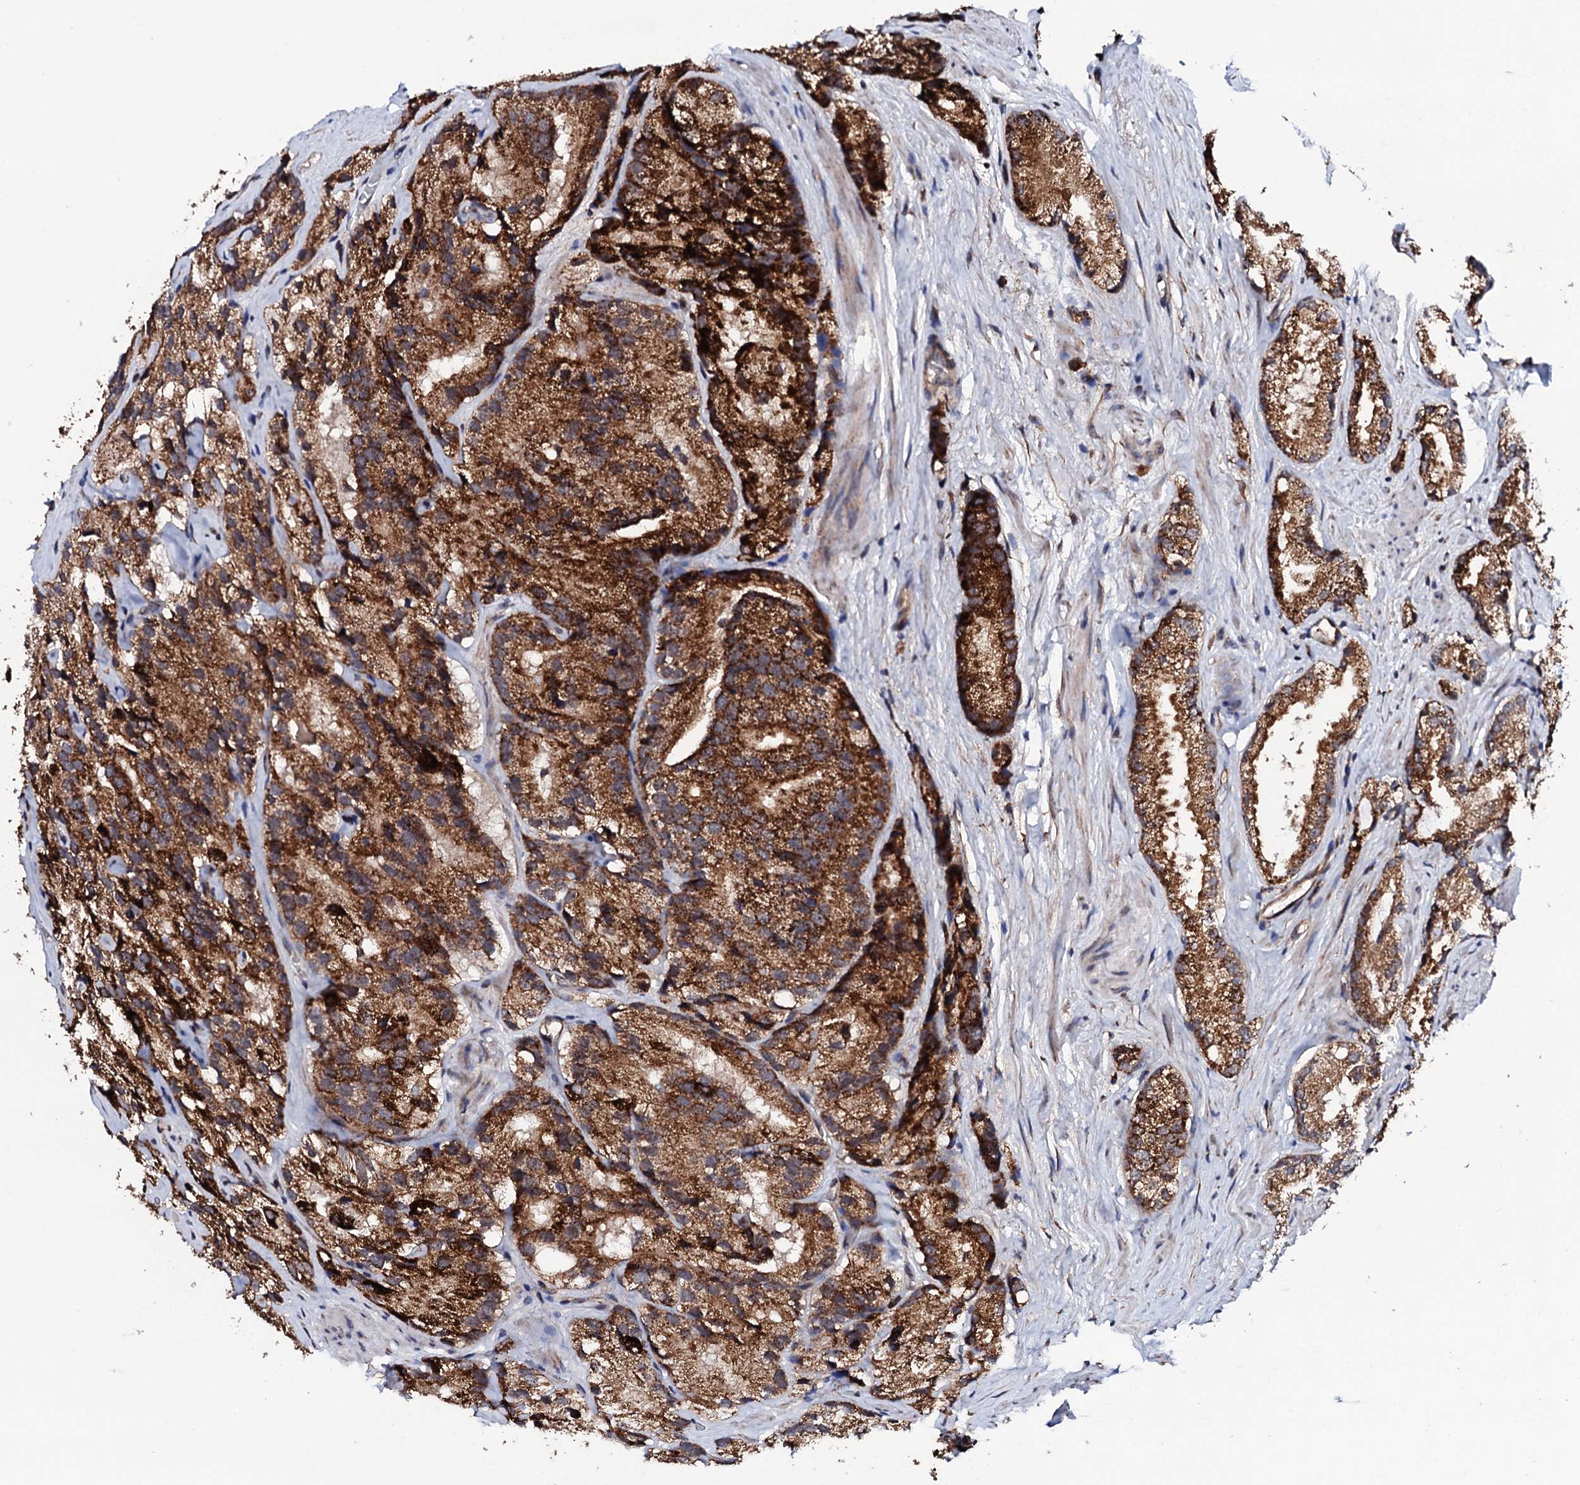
{"staining": {"intensity": "strong", "quantity": ">75%", "location": "cytoplasmic/membranous"}, "tissue": "prostate cancer", "cell_type": "Tumor cells", "image_type": "cancer", "snomed": [{"axis": "morphology", "description": "Adenocarcinoma, High grade"}, {"axis": "topography", "description": "Prostate"}], "caption": "Brown immunohistochemical staining in high-grade adenocarcinoma (prostate) reveals strong cytoplasmic/membranous positivity in about >75% of tumor cells.", "gene": "MTIF3", "patient": {"sex": "male", "age": 66}}